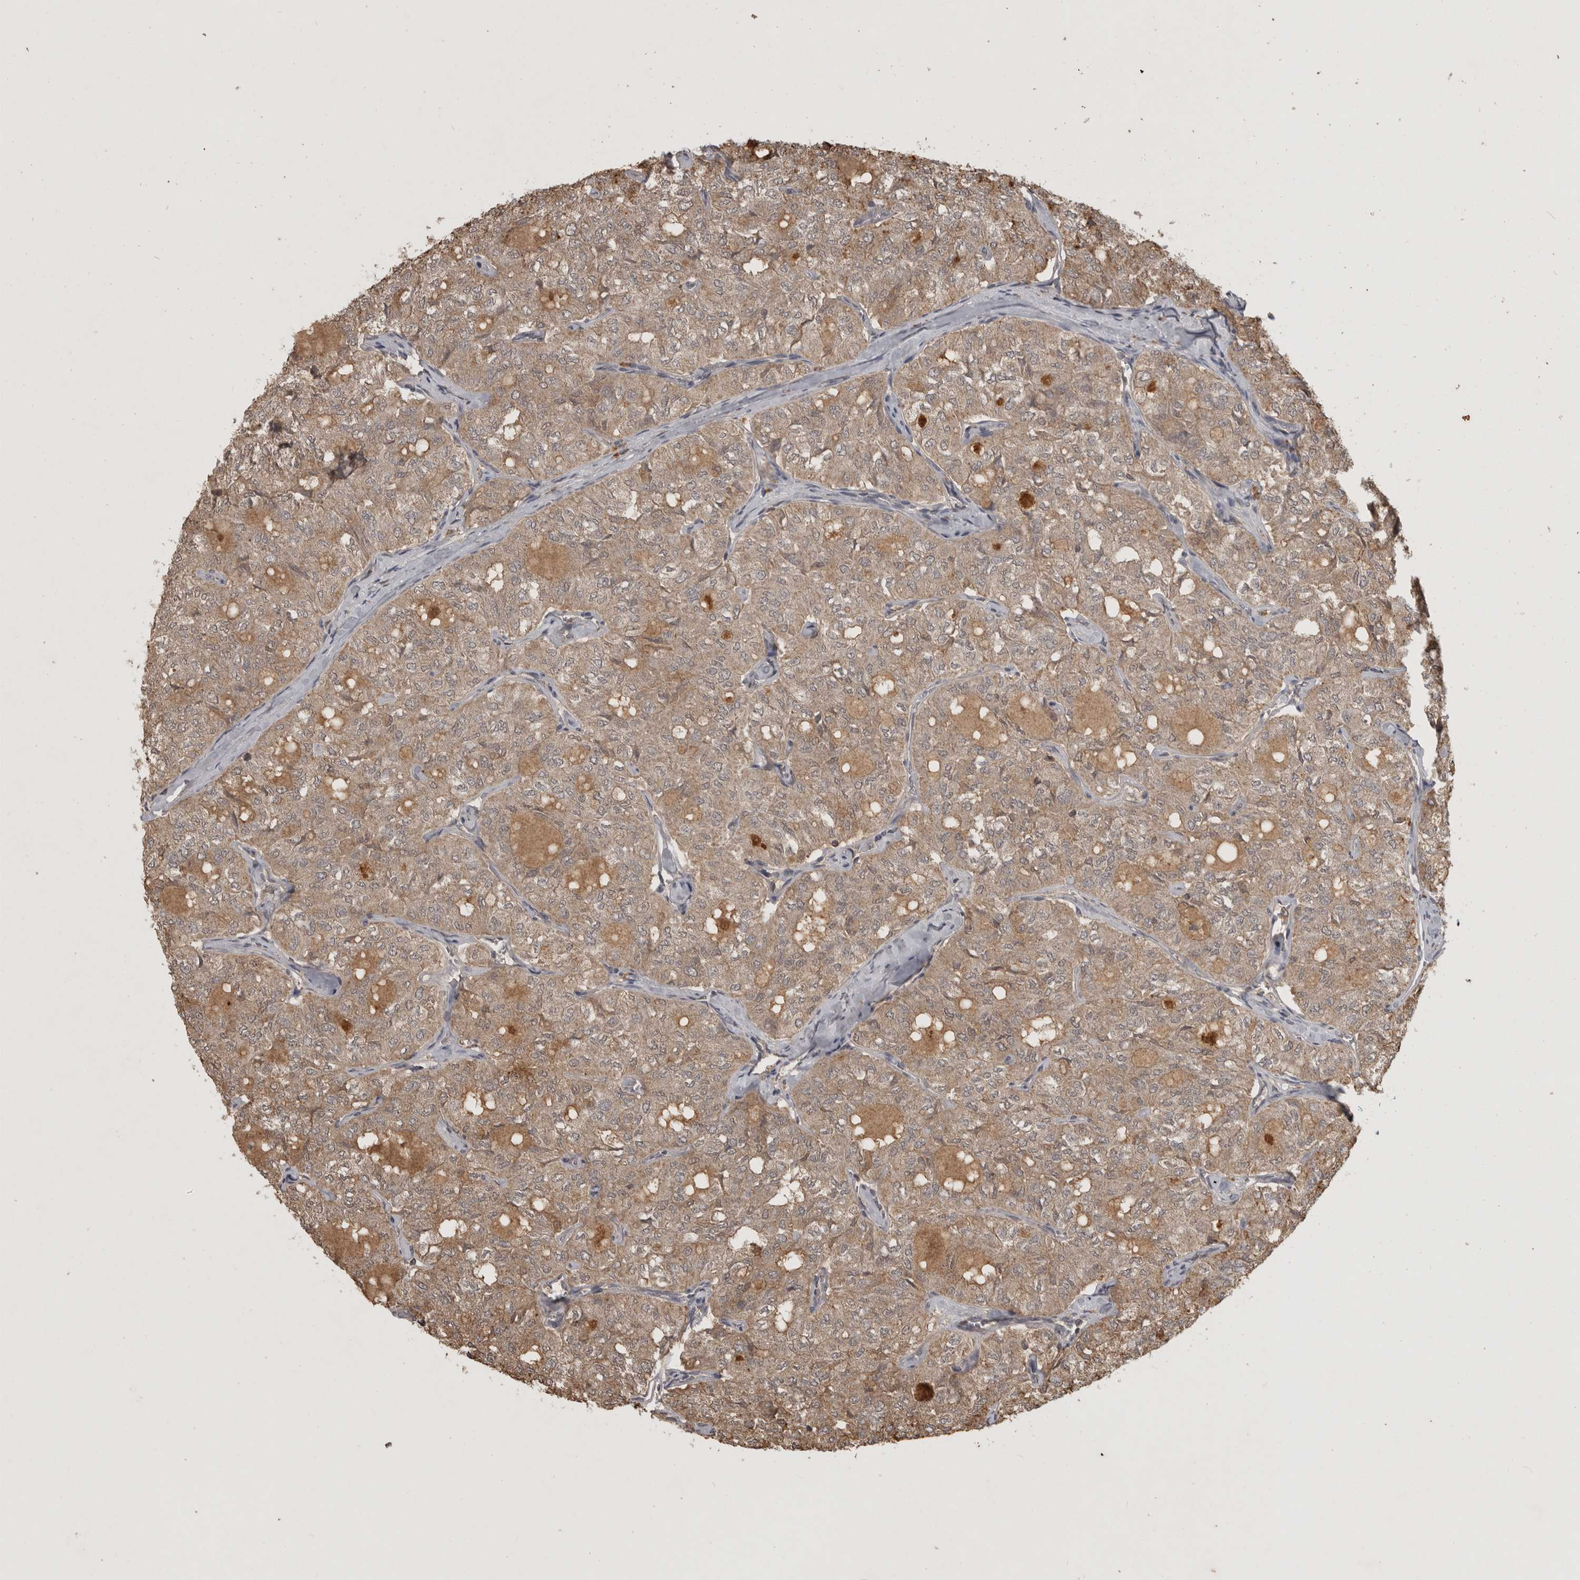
{"staining": {"intensity": "moderate", "quantity": ">75%", "location": "cytoplasmic/membranous"}, "tissue": "thyroid cancer", "cell_type": "Tumor cells", "image_type": "cancer", "snomed": [{"axis": "morphology", "description": "Follicular adenoma carcinoma, NOS"}, {"axis": "topography", "description": "Thyroid gland"}], "caption": "Protein staining demonstrates moderate cytoplasmic/membranous expression in approximately >75% of tumor cells in thyroid follicular adenoma carcinoma.", "gene": "ADAMTS4", "patient": {"sex": "male", "age": 75}}